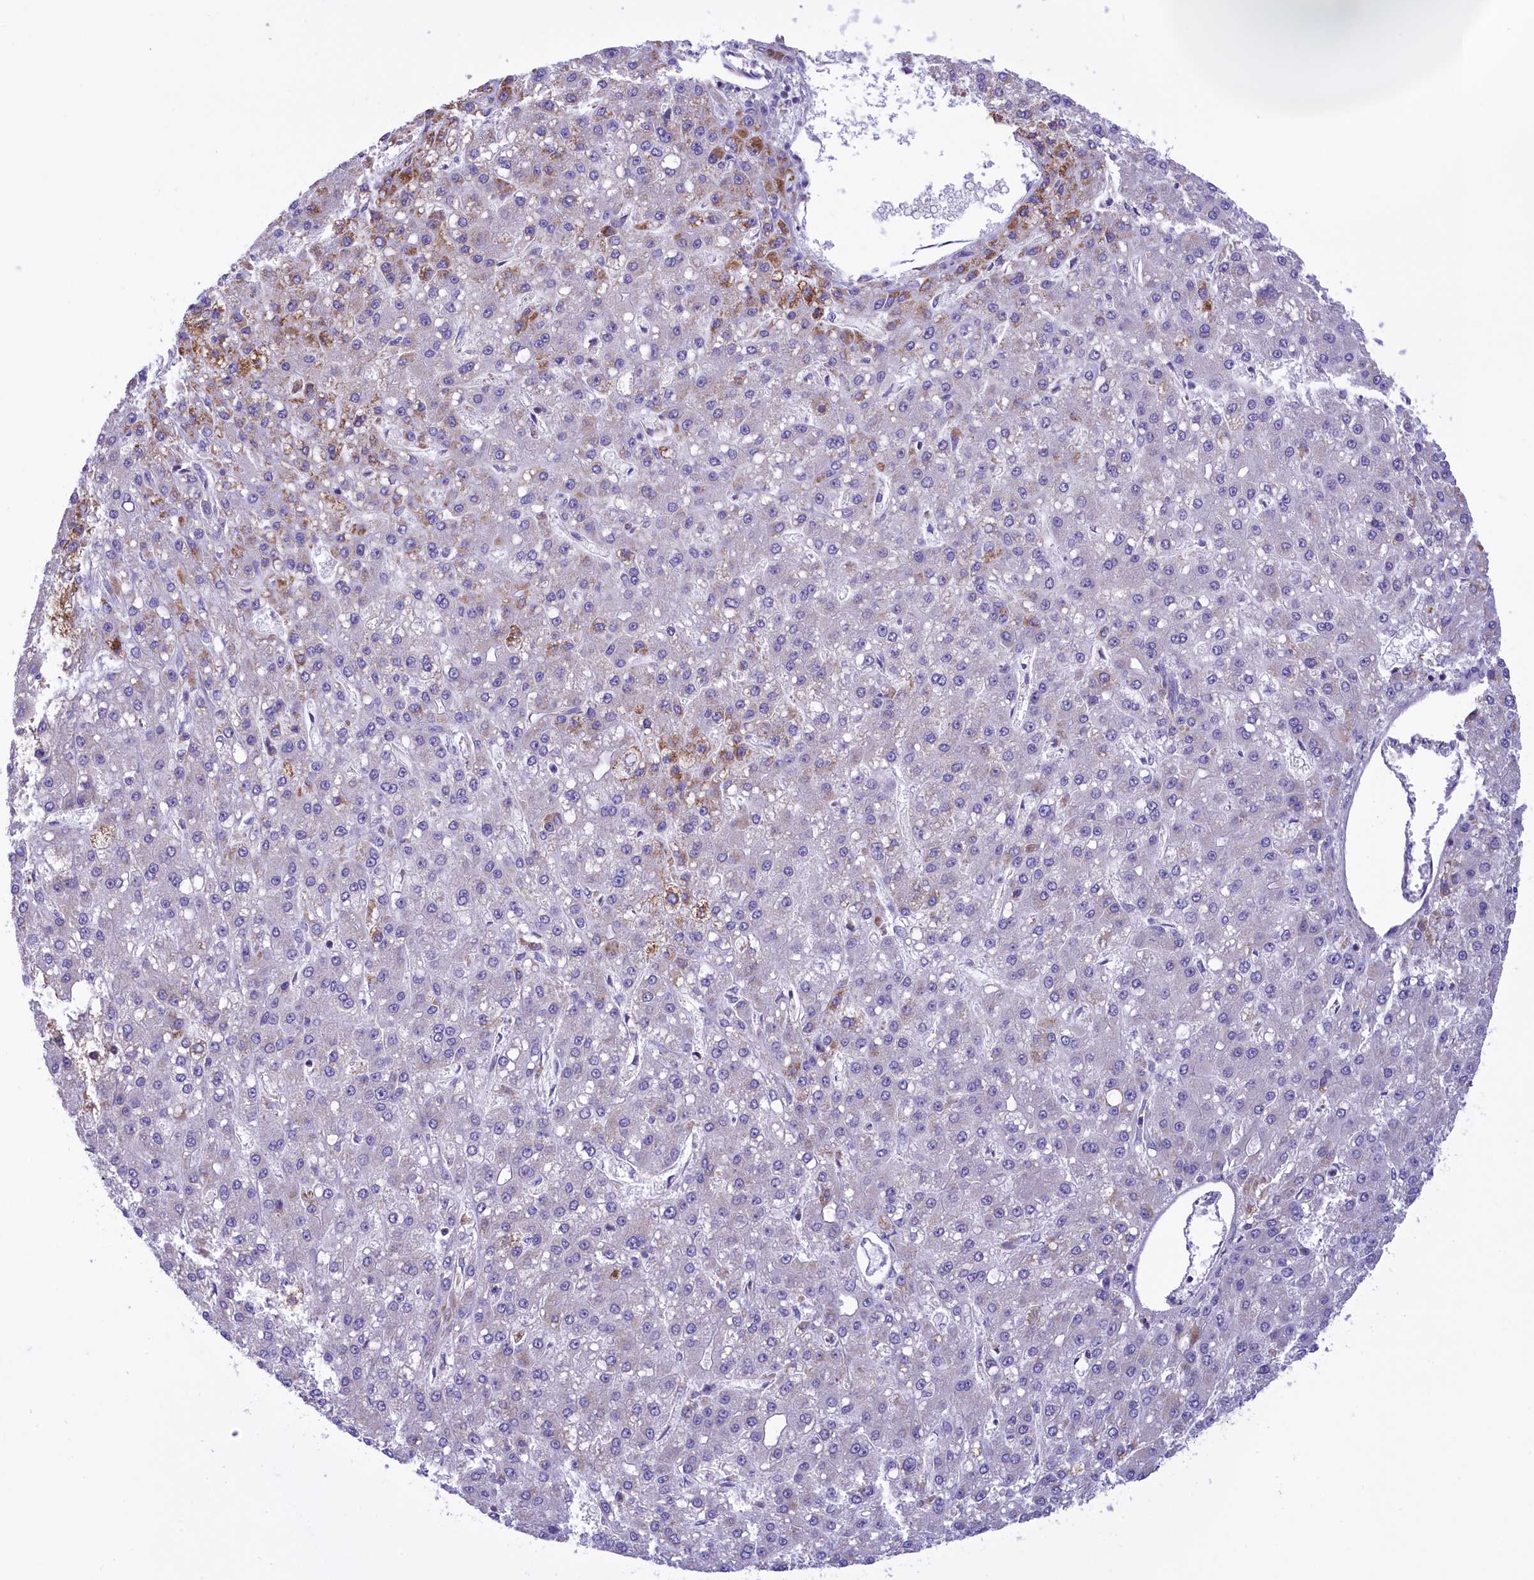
{"staining": {"intensity": "moderate", "quantity": "25%-75%", "location": "cytoplasmic/membranous"}, "tissue": "liver cancer", "cell_type": "Tumor cells", "image_type": "cancer", "snomed": [{"axis": "morphology", "description": "Carcinoma, Hepatocellular, NOS"}, {"axis": "topography", "description": "Liver"}], "caption": "A micrograph of liver hepatocellular carcinoma stained for a protein demonstrates moderate cytoplasmic/membranous brown staining in tumor cells.", "gene": "CORO7-PAM16", "patient": {"sex": "male", "age": 67}}